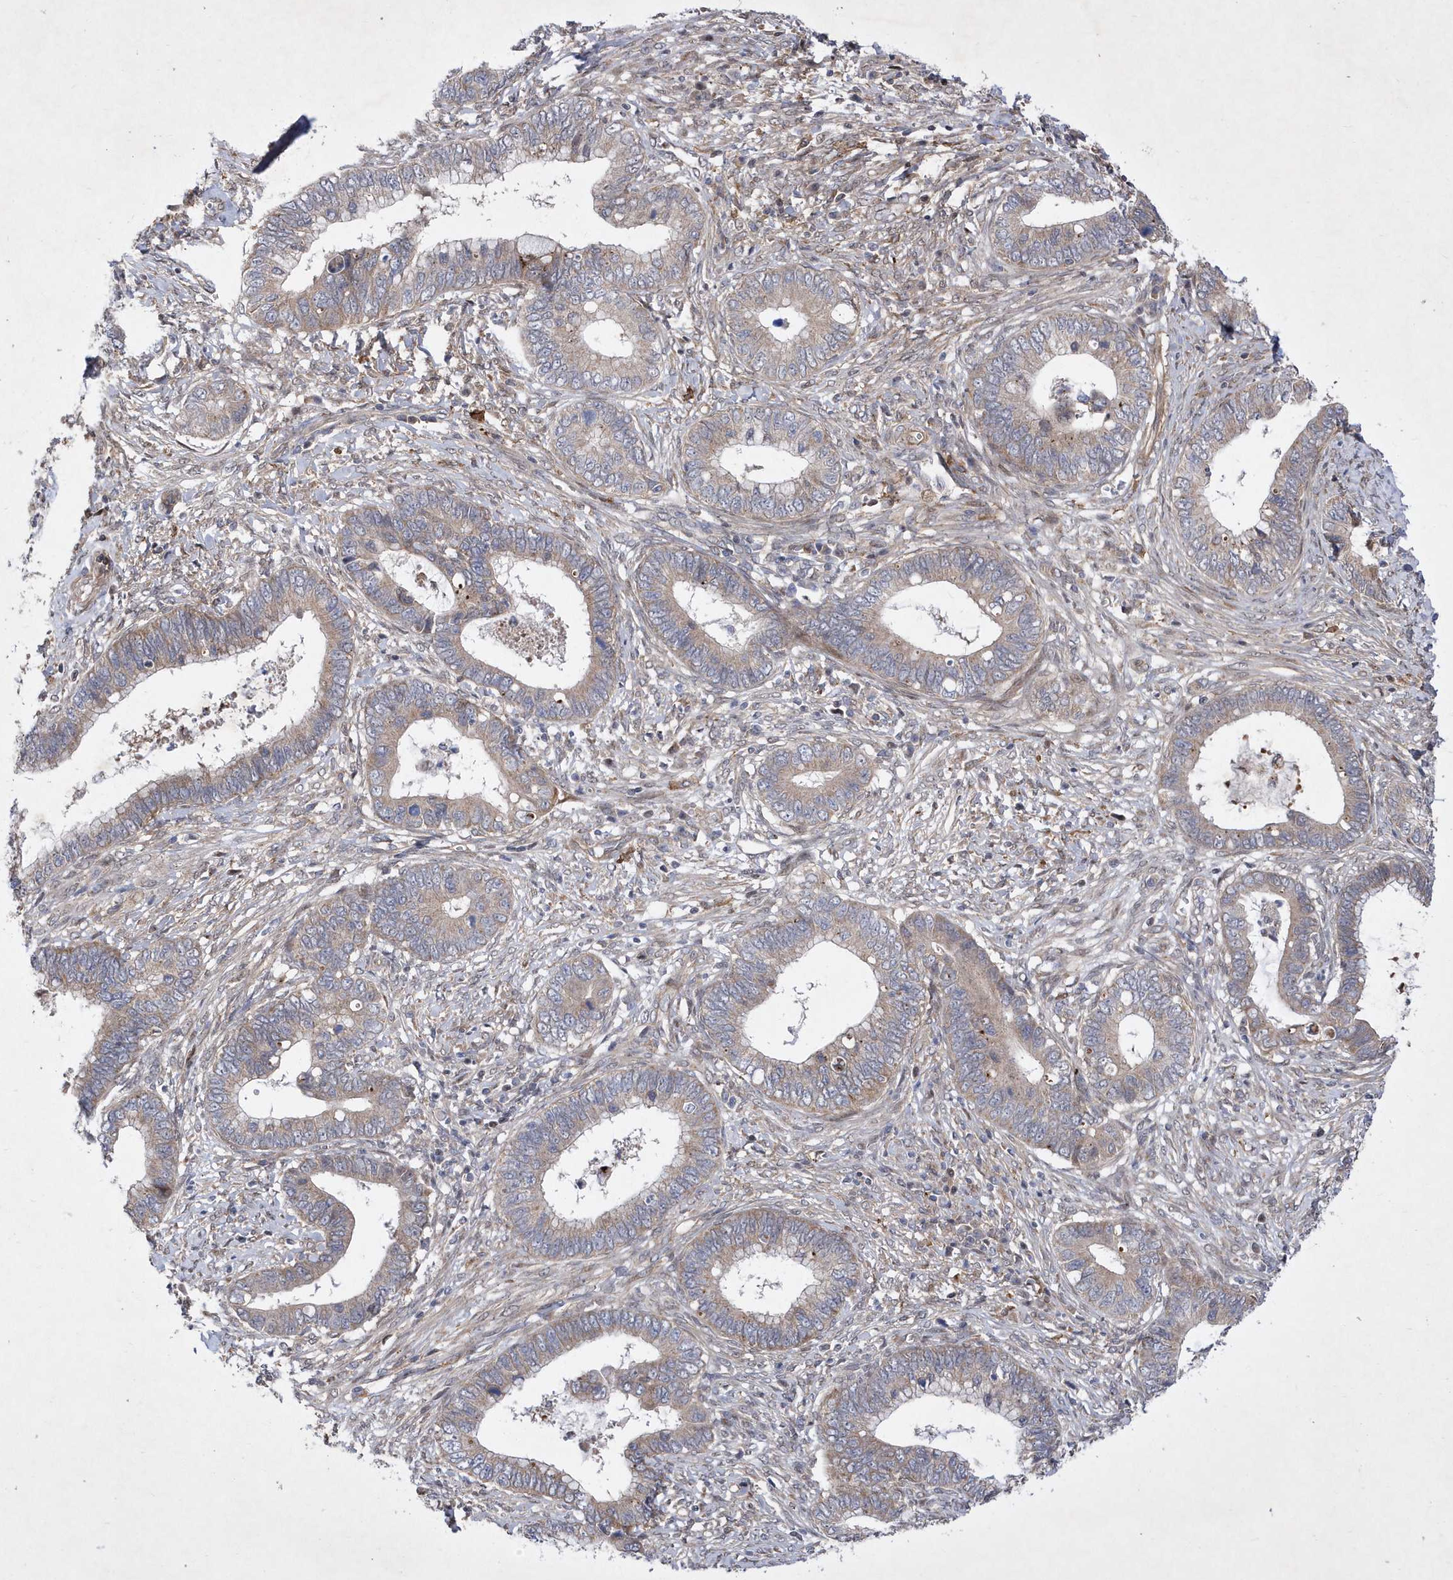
{"staining": {"intensity": "weak", "quantity": "25%-75%", "location": "cytoplasmic/membranous"}, "tissue": "cervical cancer", "cell_type": "Tumor cells", "image_type": "cancer", "snomed": [{"axis": "morphology", "description": "Adenocarcinoma, NOS"}, {"axis": "topography", "description": "Cervix"}], "caption": "IHC of cervical cancer demonstrates low levels of weak cytoplasmic/membranous staining in about 25%-75% of tumor cells.", "gene": "LONRF2", "patient": {"sex": "female", "age": 44}}